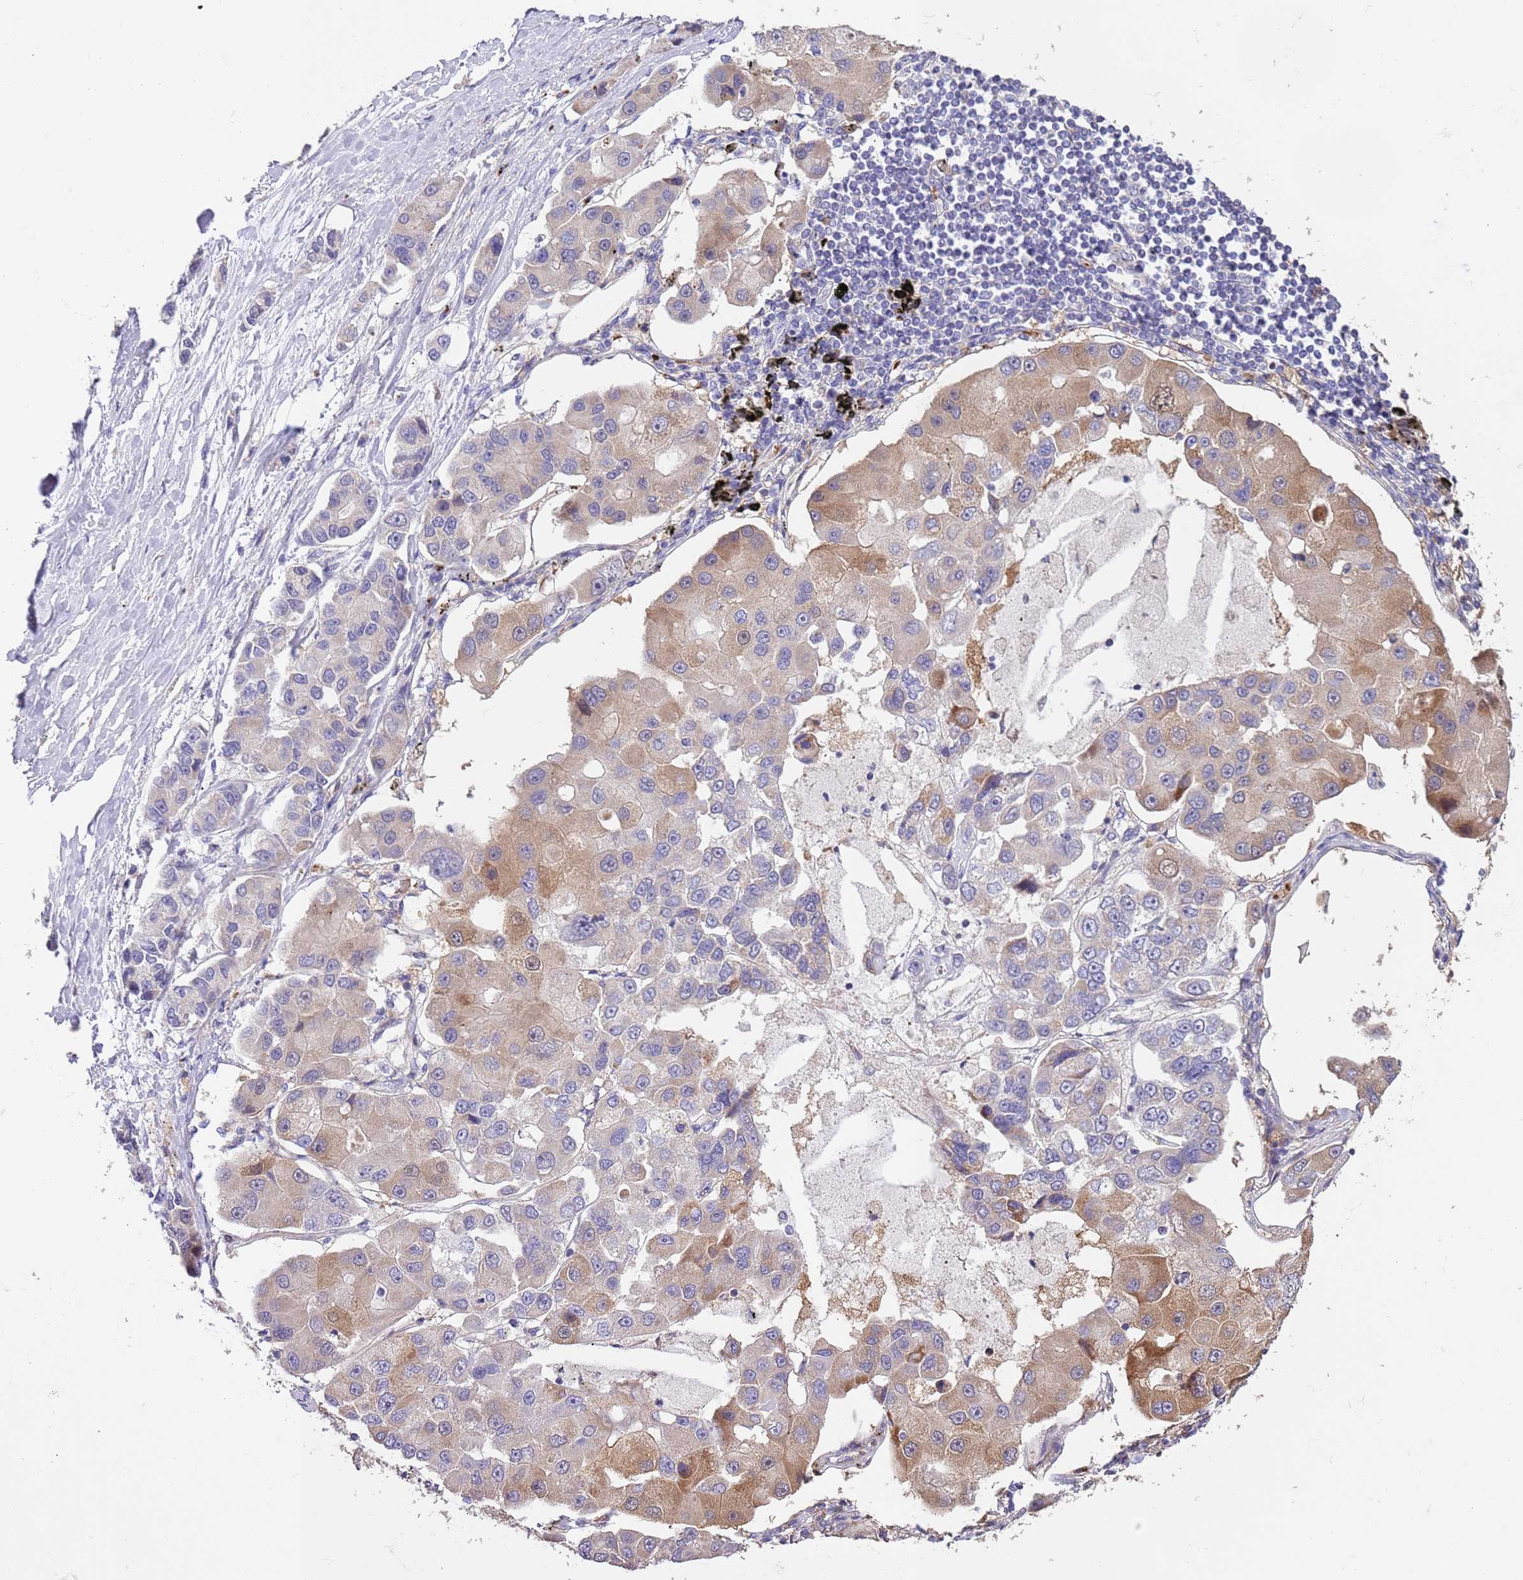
{"staining": {"intensity": "moderate", "quantity": "<25%", "location": "cytoplasmic/membranous"}, "tissue": "lung cancer", "cell_type": "Tumor cells", "image_type": "cancer", "snomed": [{"axis": "morphology", "description": "Adenocarcinoma, NOS"}, {"axis": "topography", "description": "Lung"}], "caption": "A brown stain shows moderate cytoplasmic/membranous positivity of a protein in human adenocarcinoma (lung) tumor cells.", "gene": "PIGA", "patient": {"sex": "female", "age": 54}}